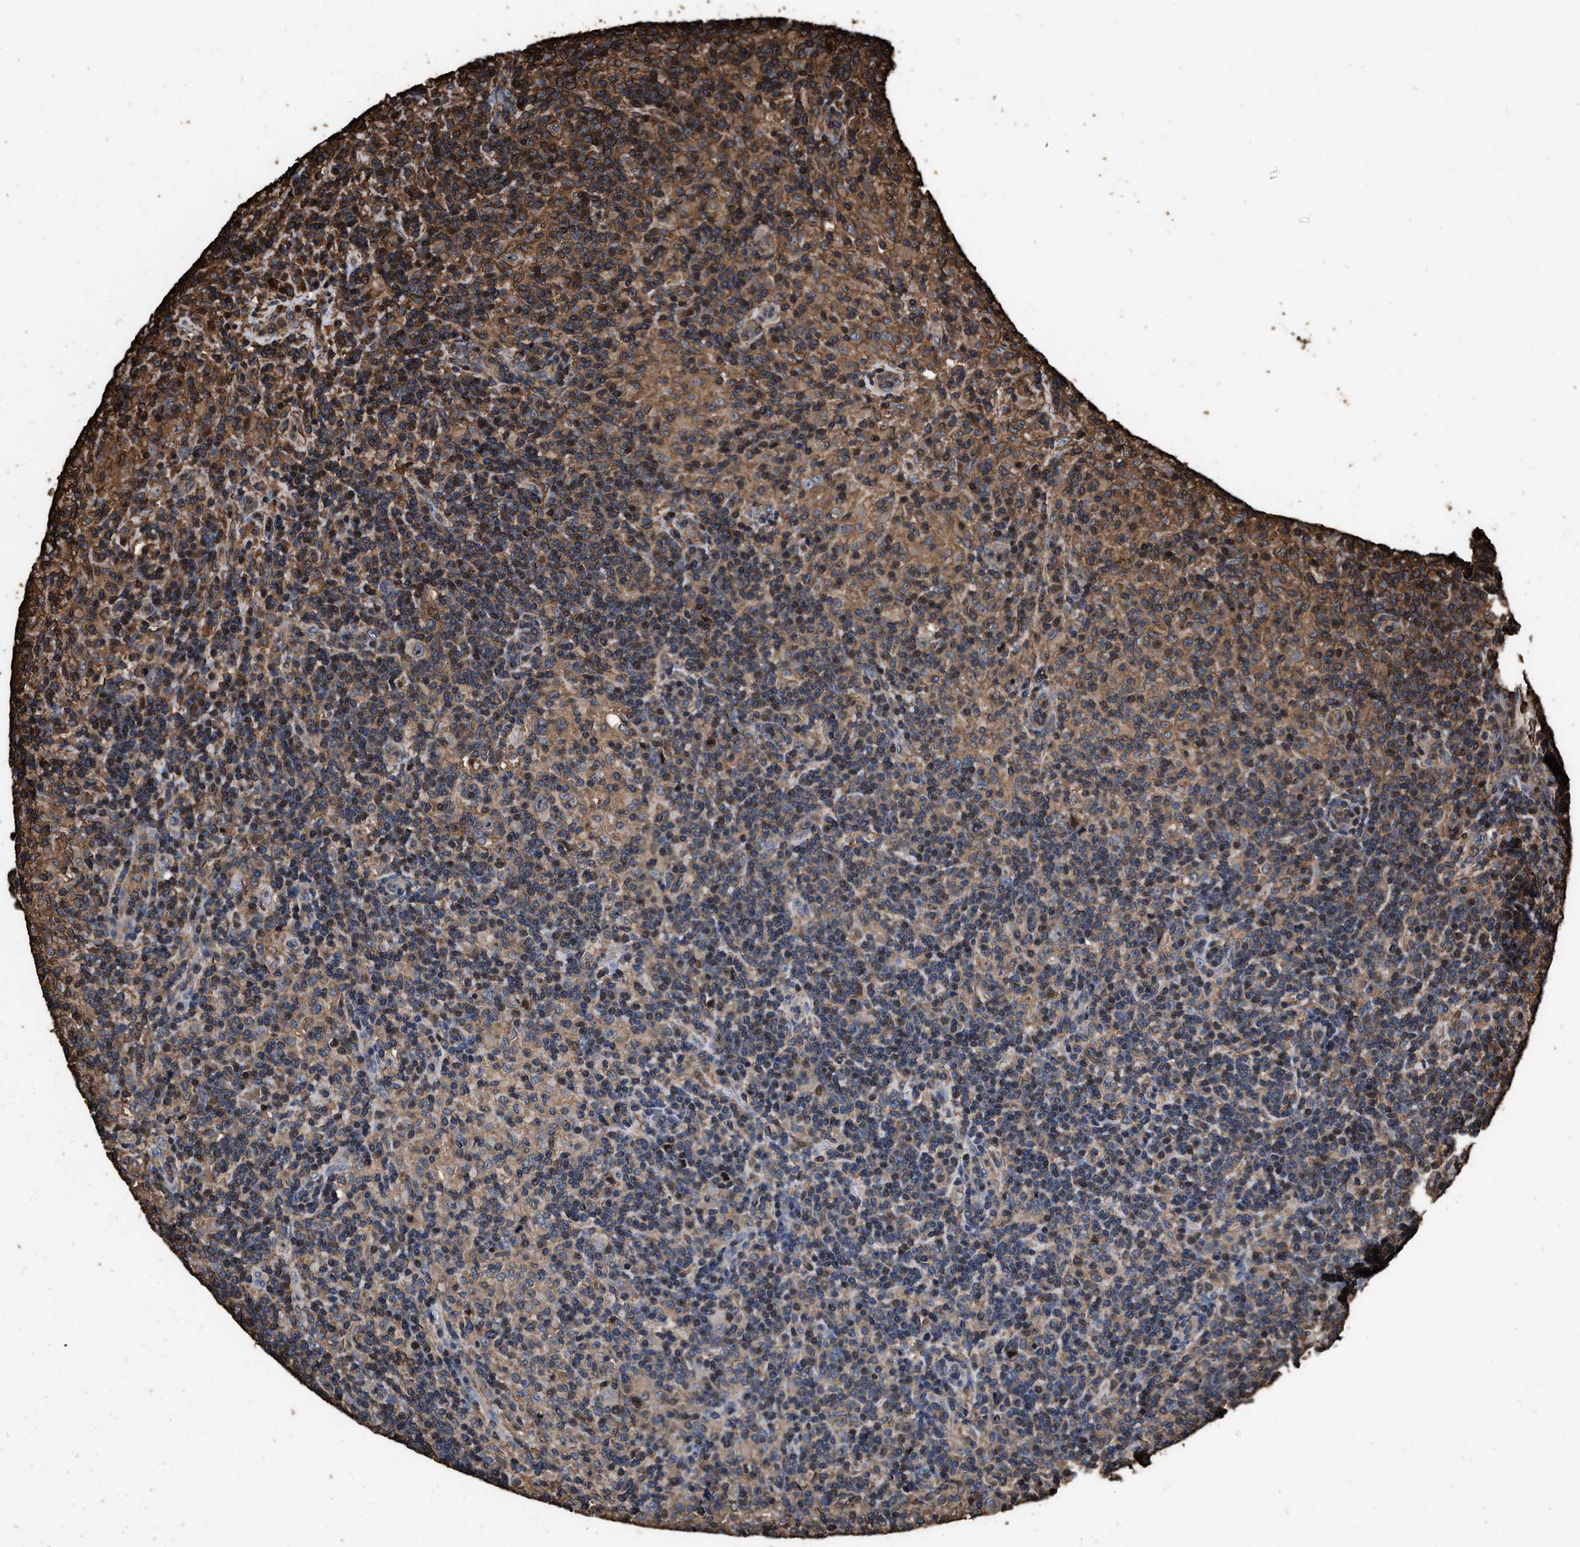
{"staining": {"intensity": "moderate", "quantity": "25%-75%", "location": "cytoplasmic/membranous"}, "tissue": "lymphoma", "cell_type": "Tumor cells", "image_type": "cancer", "snomed": [{"axis": "morphology", "description": "Hodgkin's disease, NOS"}, {"axis": "topography", "description": "Lymph node"}], "caption": "Immunohistochemistry (DAB) staining of Hodgkin's disease exhibits moderate cytoplasmic/membranous protein positivity in approximately 25%-75% of tumor cells.", "gene": "KBTBD2", "patient": {"sex": "male", "age": 70}}